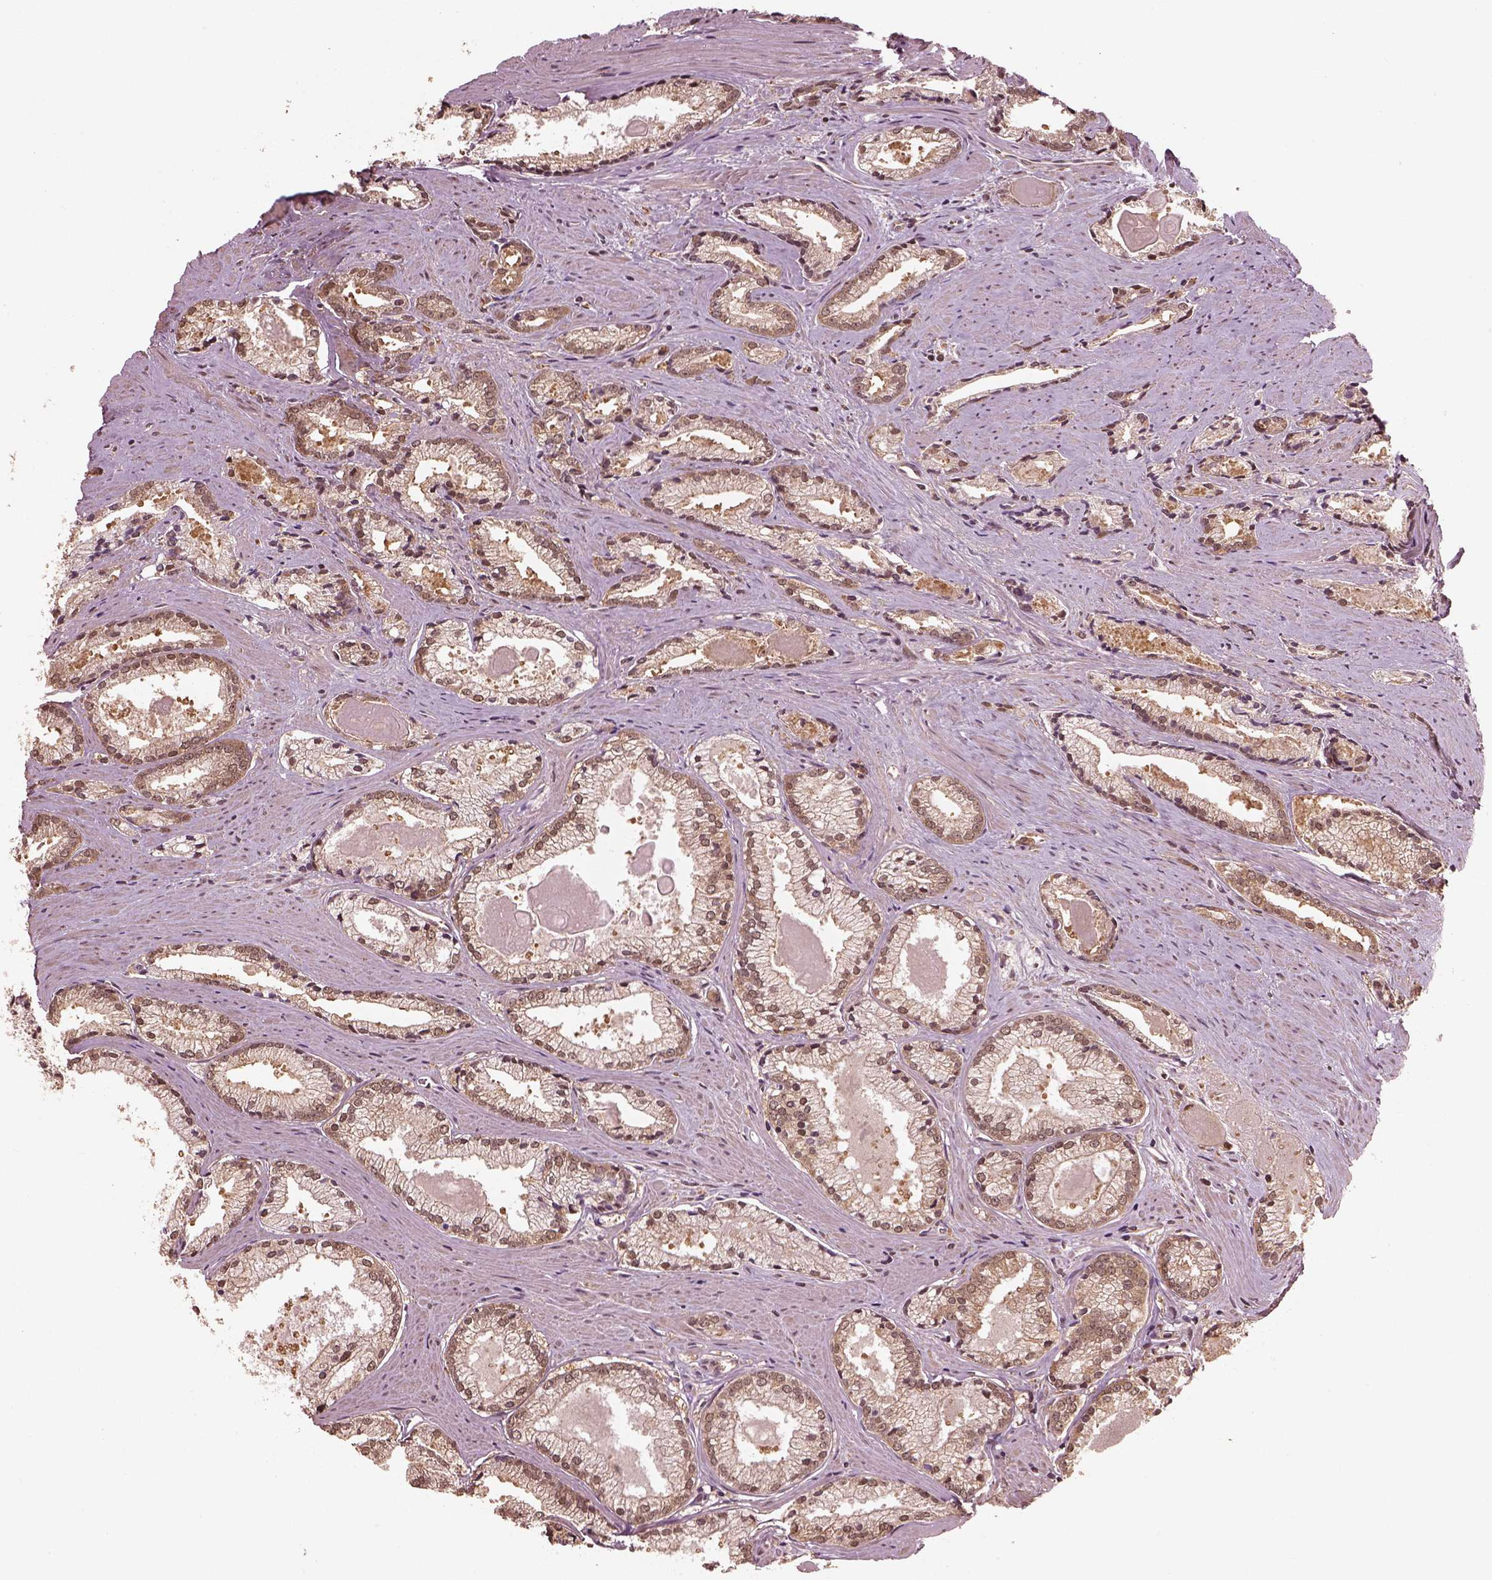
{"staining": {"intensity": "weak", "quantity": "25%-75%", "location": "cytoplasmic/membranous"}, "tissue": "prostate cancer", "cell_type": "Tumor cells", "image_type": "cancer", "snomed": [{"axis": "morphology", "description": "Adenocarcinoma, NOS"}, {"axis": "morphology", "description": "Adenocarcinoma, High grade"}, {"axis": "topography", "description": "Prostate"}], "caption": "Immunohistochemical staining of human prostate cancer displays weak cytoplasmic/membranous protein positivity in about 25%-75% of tumor cells.", "gene": "PSMC5", "patient": {"sex": "male", "age": 70}}